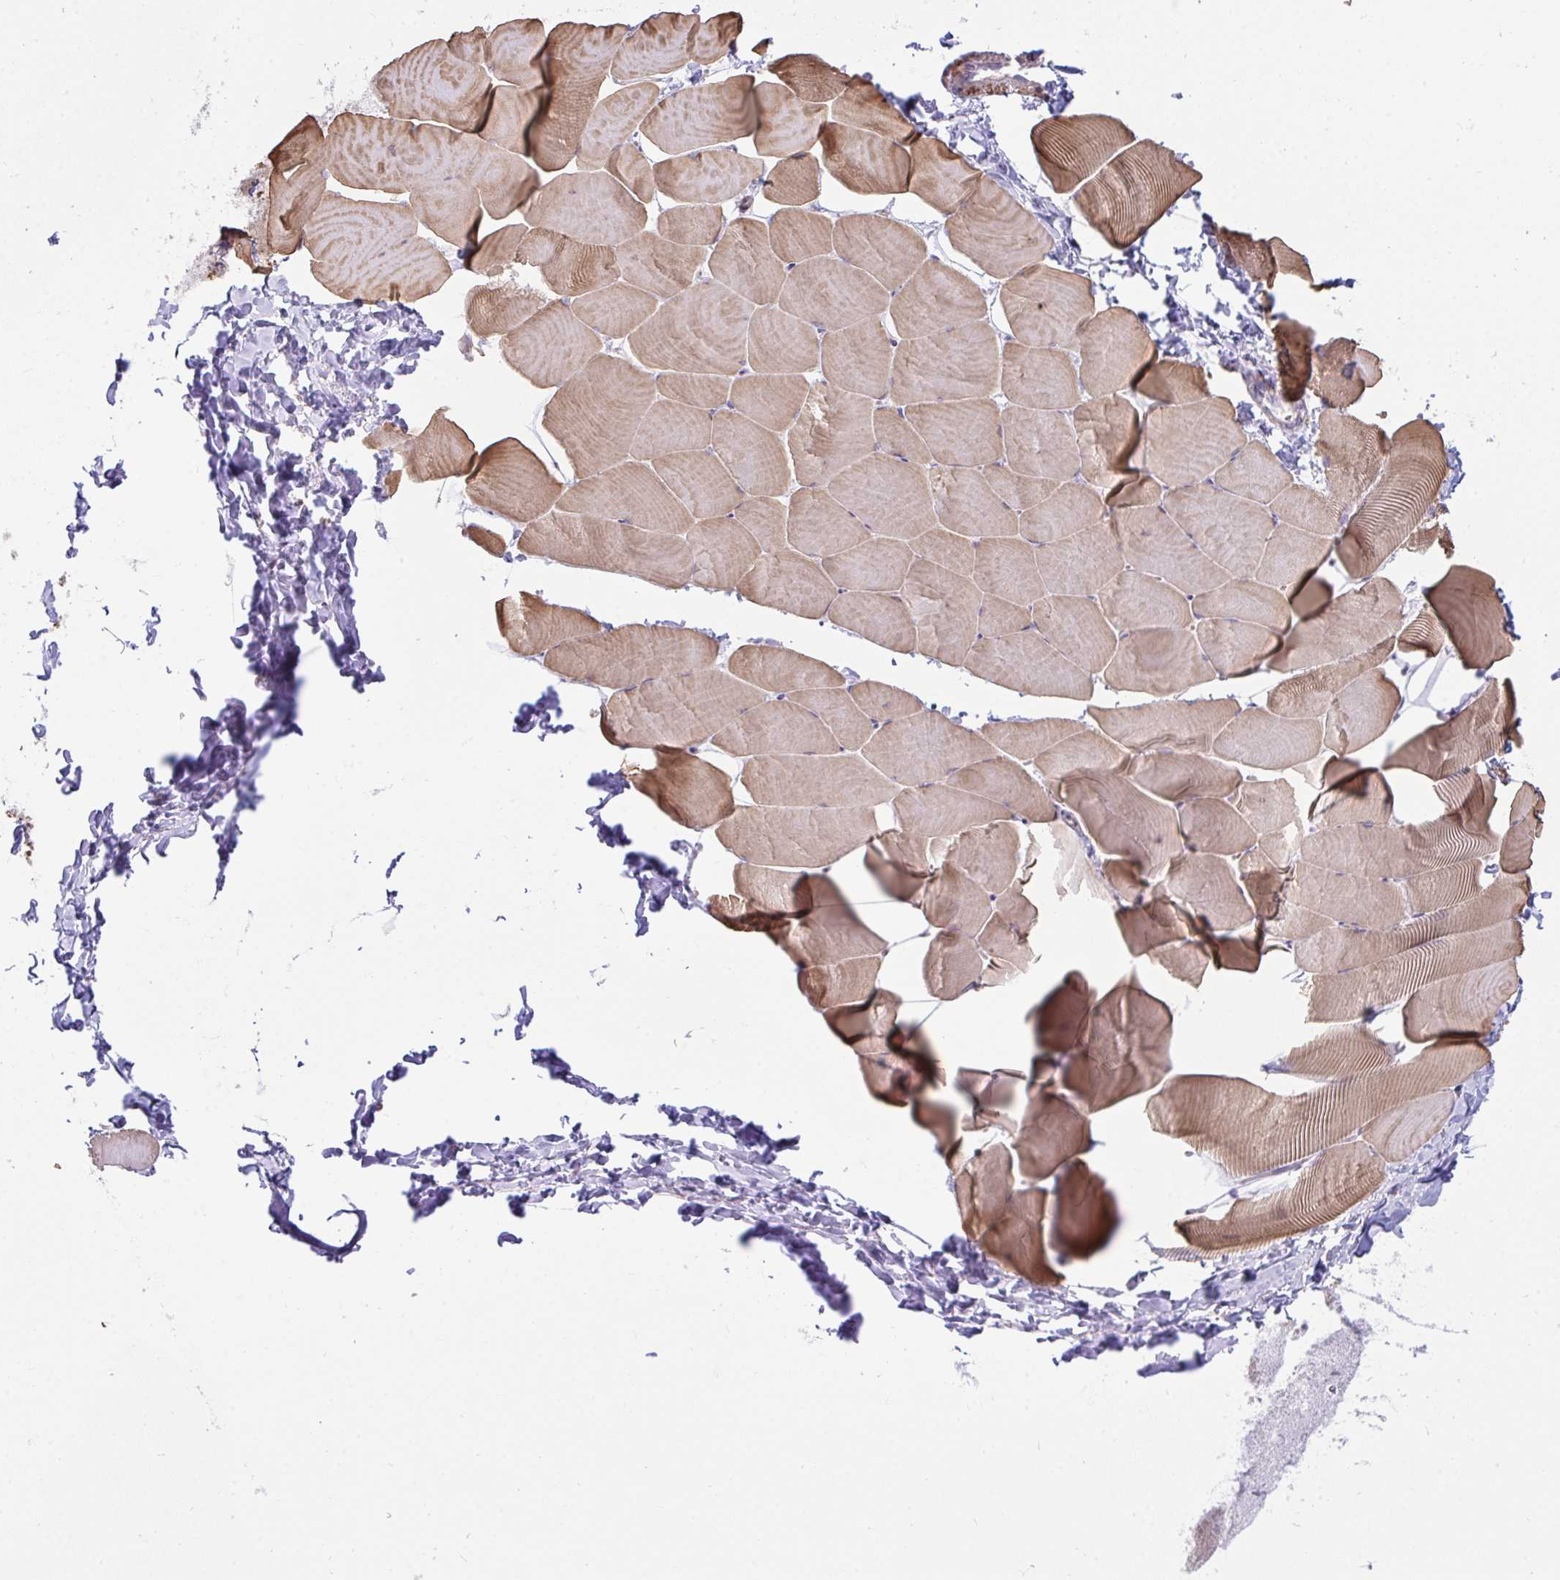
{"staining": {"intensity": "moderate", "quantity": "25%-75%", "location": "cytoplasmic/membranous"}, "tissue": "skeletal muscle", "cell_type": "Myocytes", "image_type": "normal", "snomed": [{"axis": "morphology", "description": "Normal tissue, NOS"}, {"axis": "topography", "description": "Skeletal muscle"}], "caption": "Immunohistochemistry (IHC) (DAB) staining of normal human skeletal muscle displays moderate cytoplasmic/membranous protein expression in approximately 25%-75% of myocytes. (Brightfield microscopy of DAB IHC at high magnification).", "gene": "CDRT15", "patient": {"sex": "male", "age": 25}}